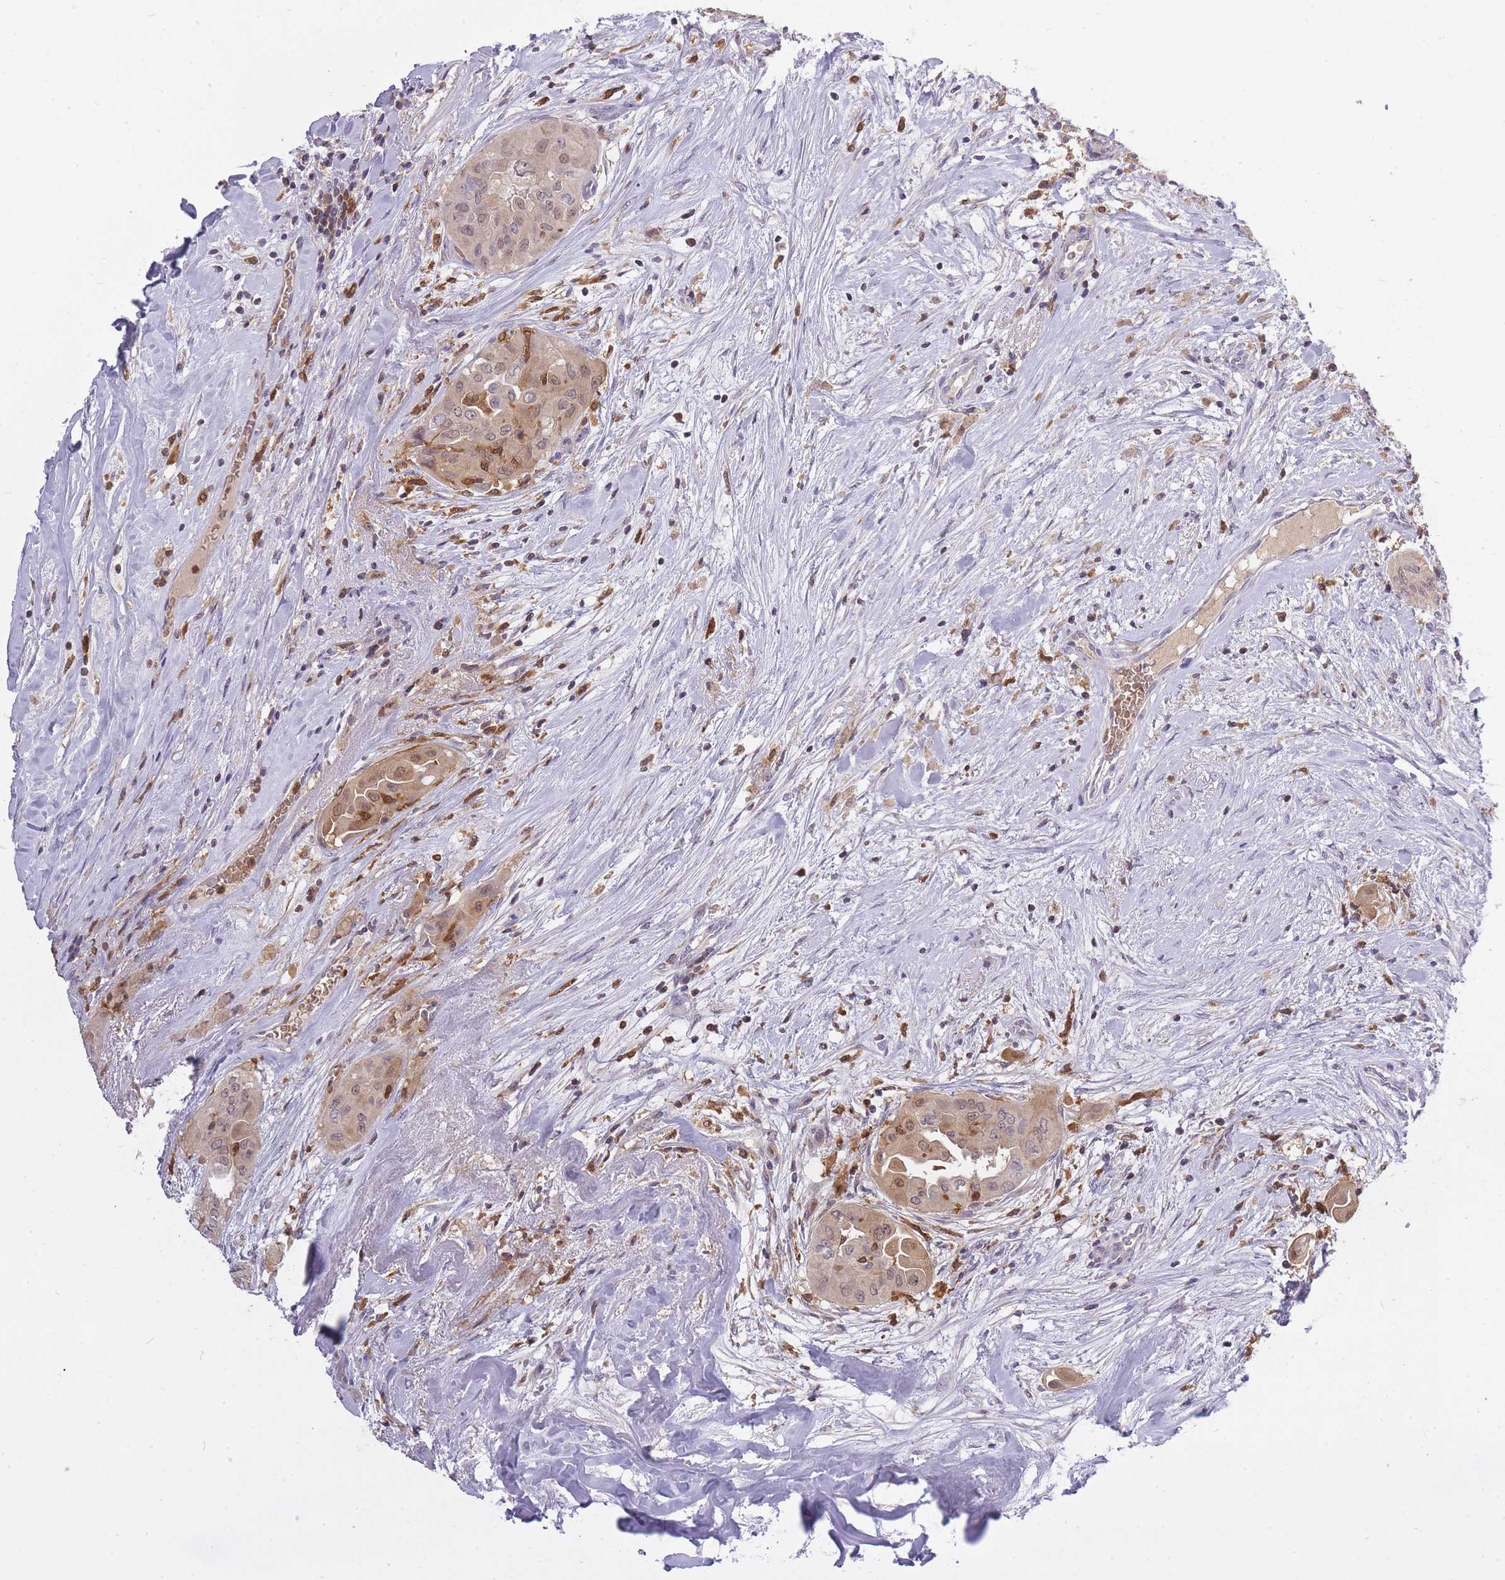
{"staining": {"intensity": "moderate", "quantity": ">75%", "location": "cytoplasmic/membranous,nuclear"}, "tissue": "thyroid cancer", "cell_type": "Tumor cells", "image_type": "cancer", "snomed": [{"axis": "morphology", "description": "Papillary adenocarcinoma, NOS"}, {"axis": "topography", "description": "Thyroid gland"}], "caption": "Thyroid cancer stained for a protein (brown) exhibits moderate cytoplasmic/membranous and nuclear positive staining in about >75% of tumor cells.", "gene": "CXorf38", "patient": {"sex": "female", "age": 59}}